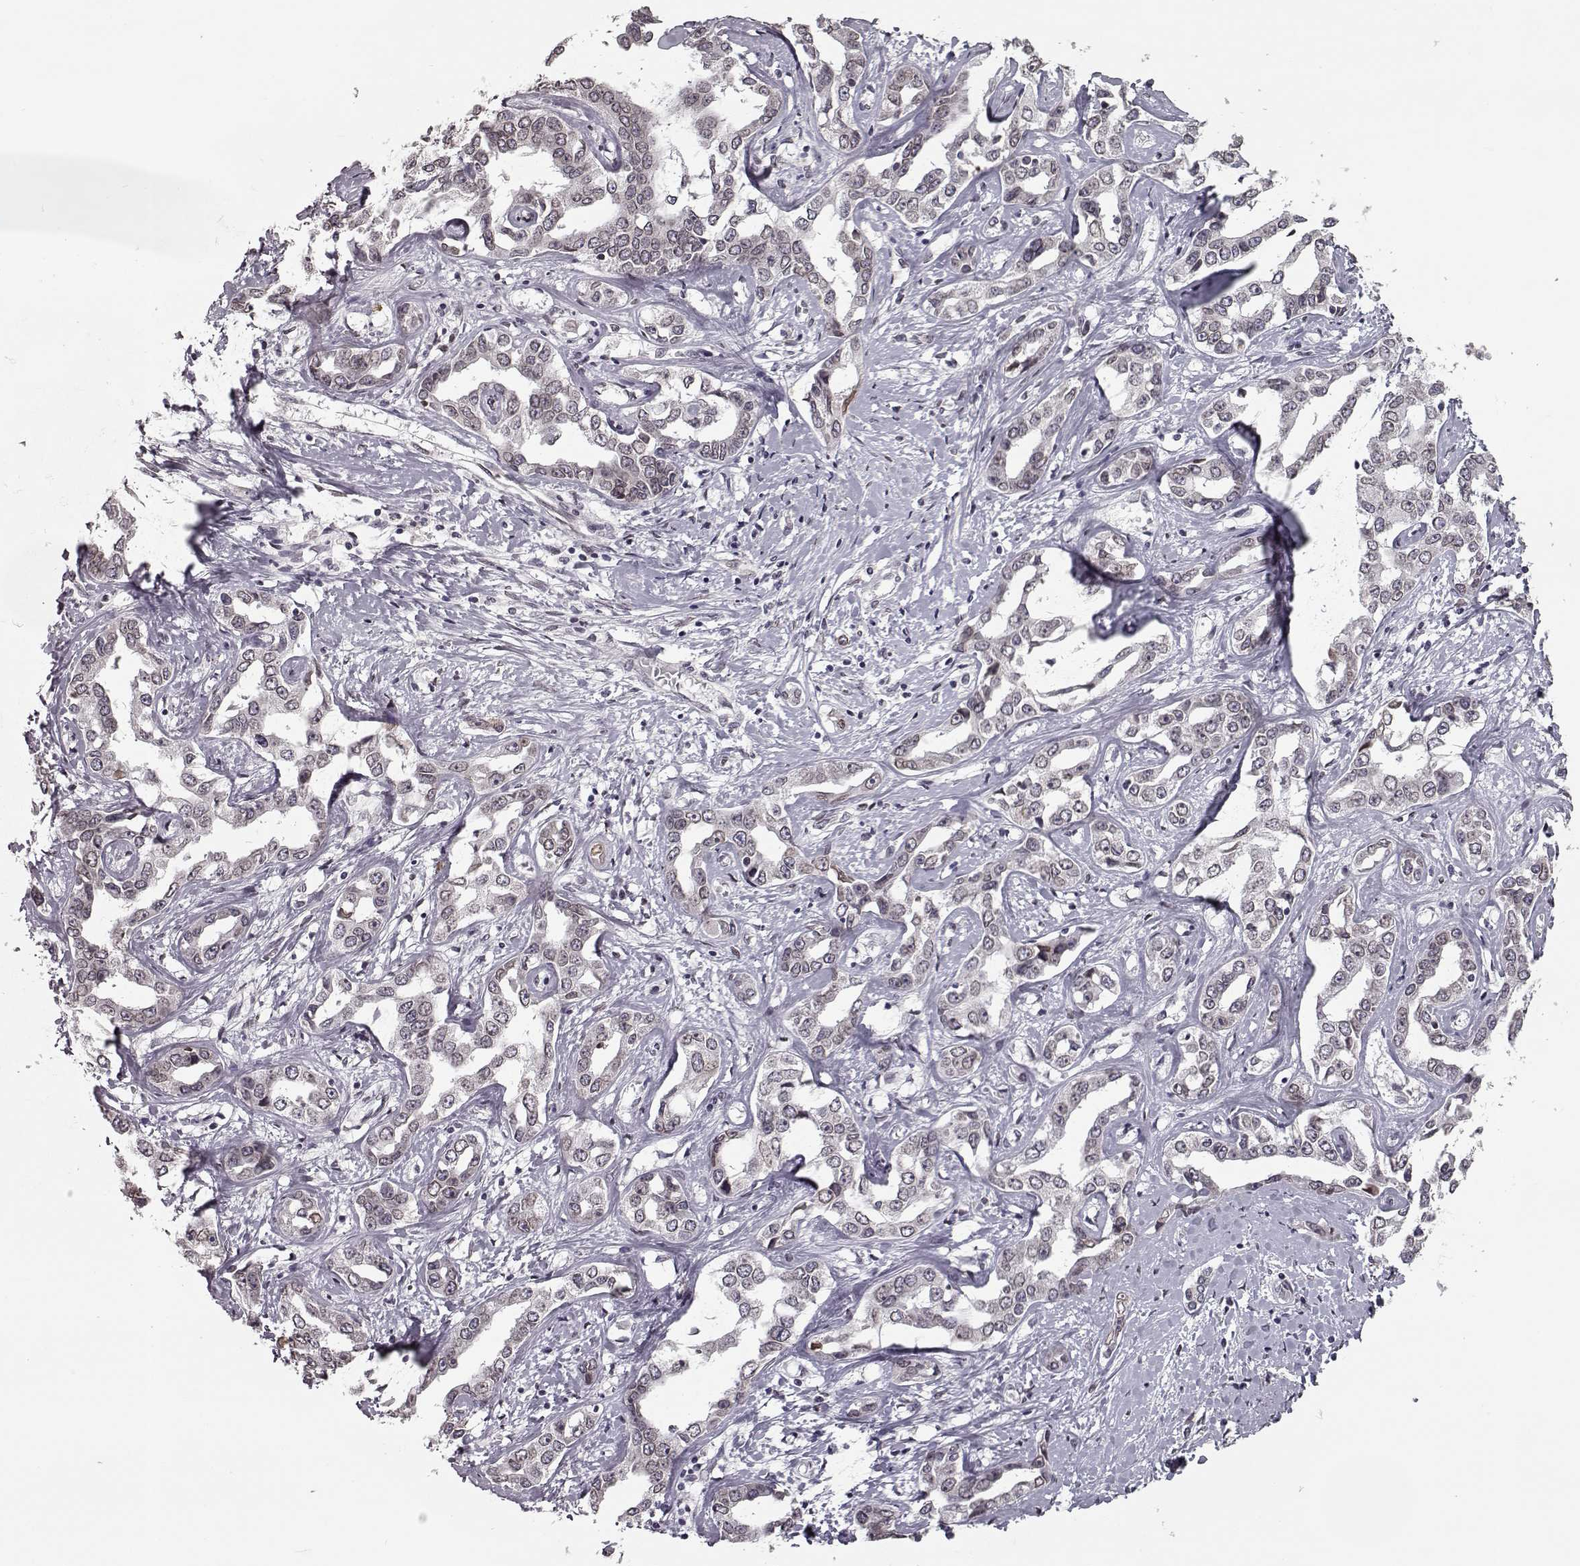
{"staining": {"intensity": "negative", "quantity": "none", "location": "none"}, "tissue": "liver cancer", "cell_type": "Tumor cells", "image_type": "cancer", "snomed": [{"axis": "morphology", "description": "Cholangiocarcinoma"}, {"axis": "topography", "description": "Liver"}], "caption": "Tumor cells are negative for protein expression in human cholangiocarcinoma (liver). (Immunohistochemistry (ihc), brightfield microscopy, high magnification).", "gene": "NUP37", "patient": {"sex": "male", "age": 59}}